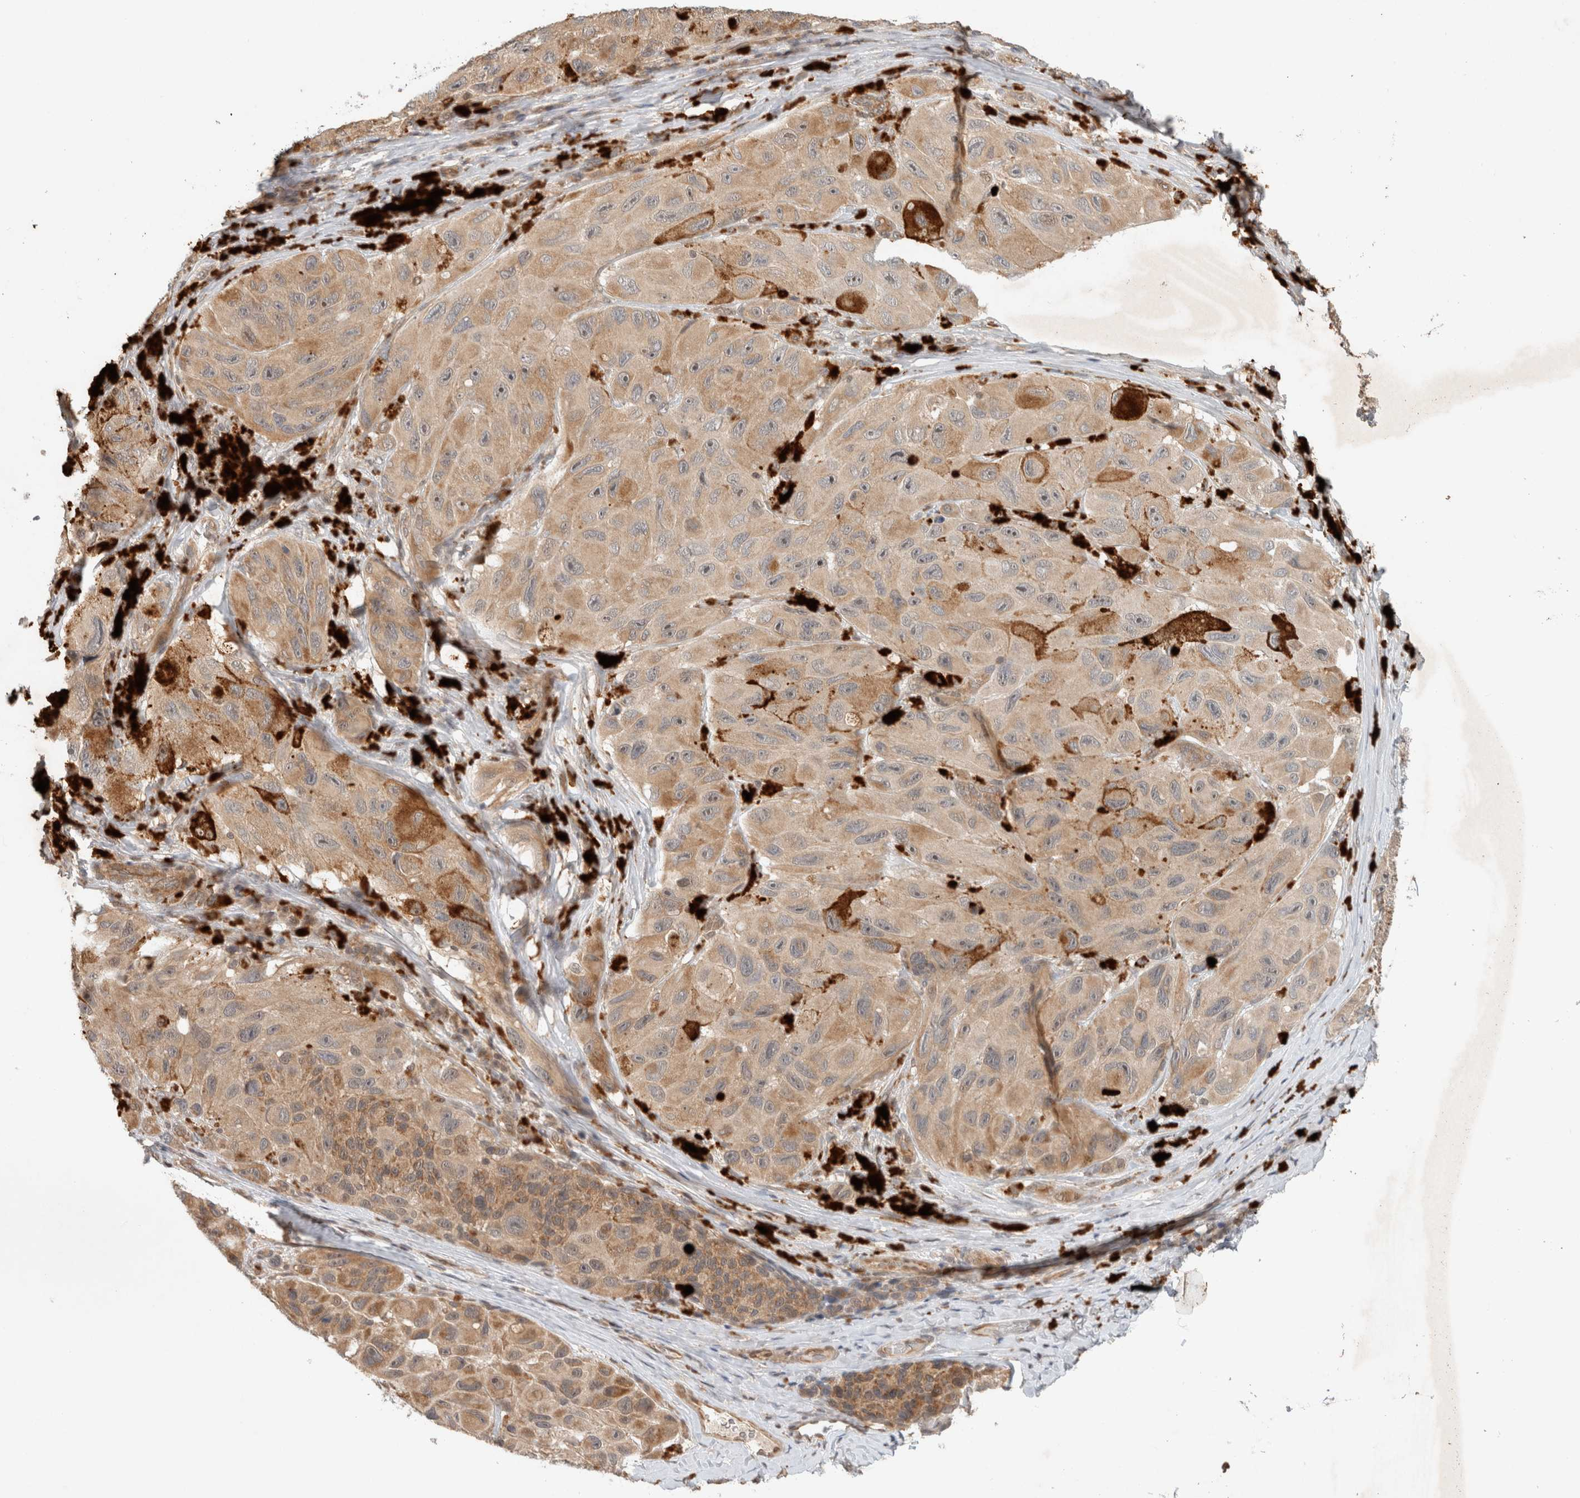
{"staining": {"intensity": "weak", "quantity": ">75%", "location": "cytoplasmic/membranous"}, "tissue": "melanoma", "cell_type": "Tumor cells", "image_type": "cancer", "snomed": [{"axis": "morphology", "description": "Malignant melanoma, NOS"}, {"axis": "topography", "description": "Skin"}], "caption": "Immunohistochemical staining of malignant melanoma demonstrates low levels of weak cytoplasmic/membranous staining in approximately >75% of tumor cells.", "gene": "CAAP1", "patient": {"sex": "female", "age": 73}}